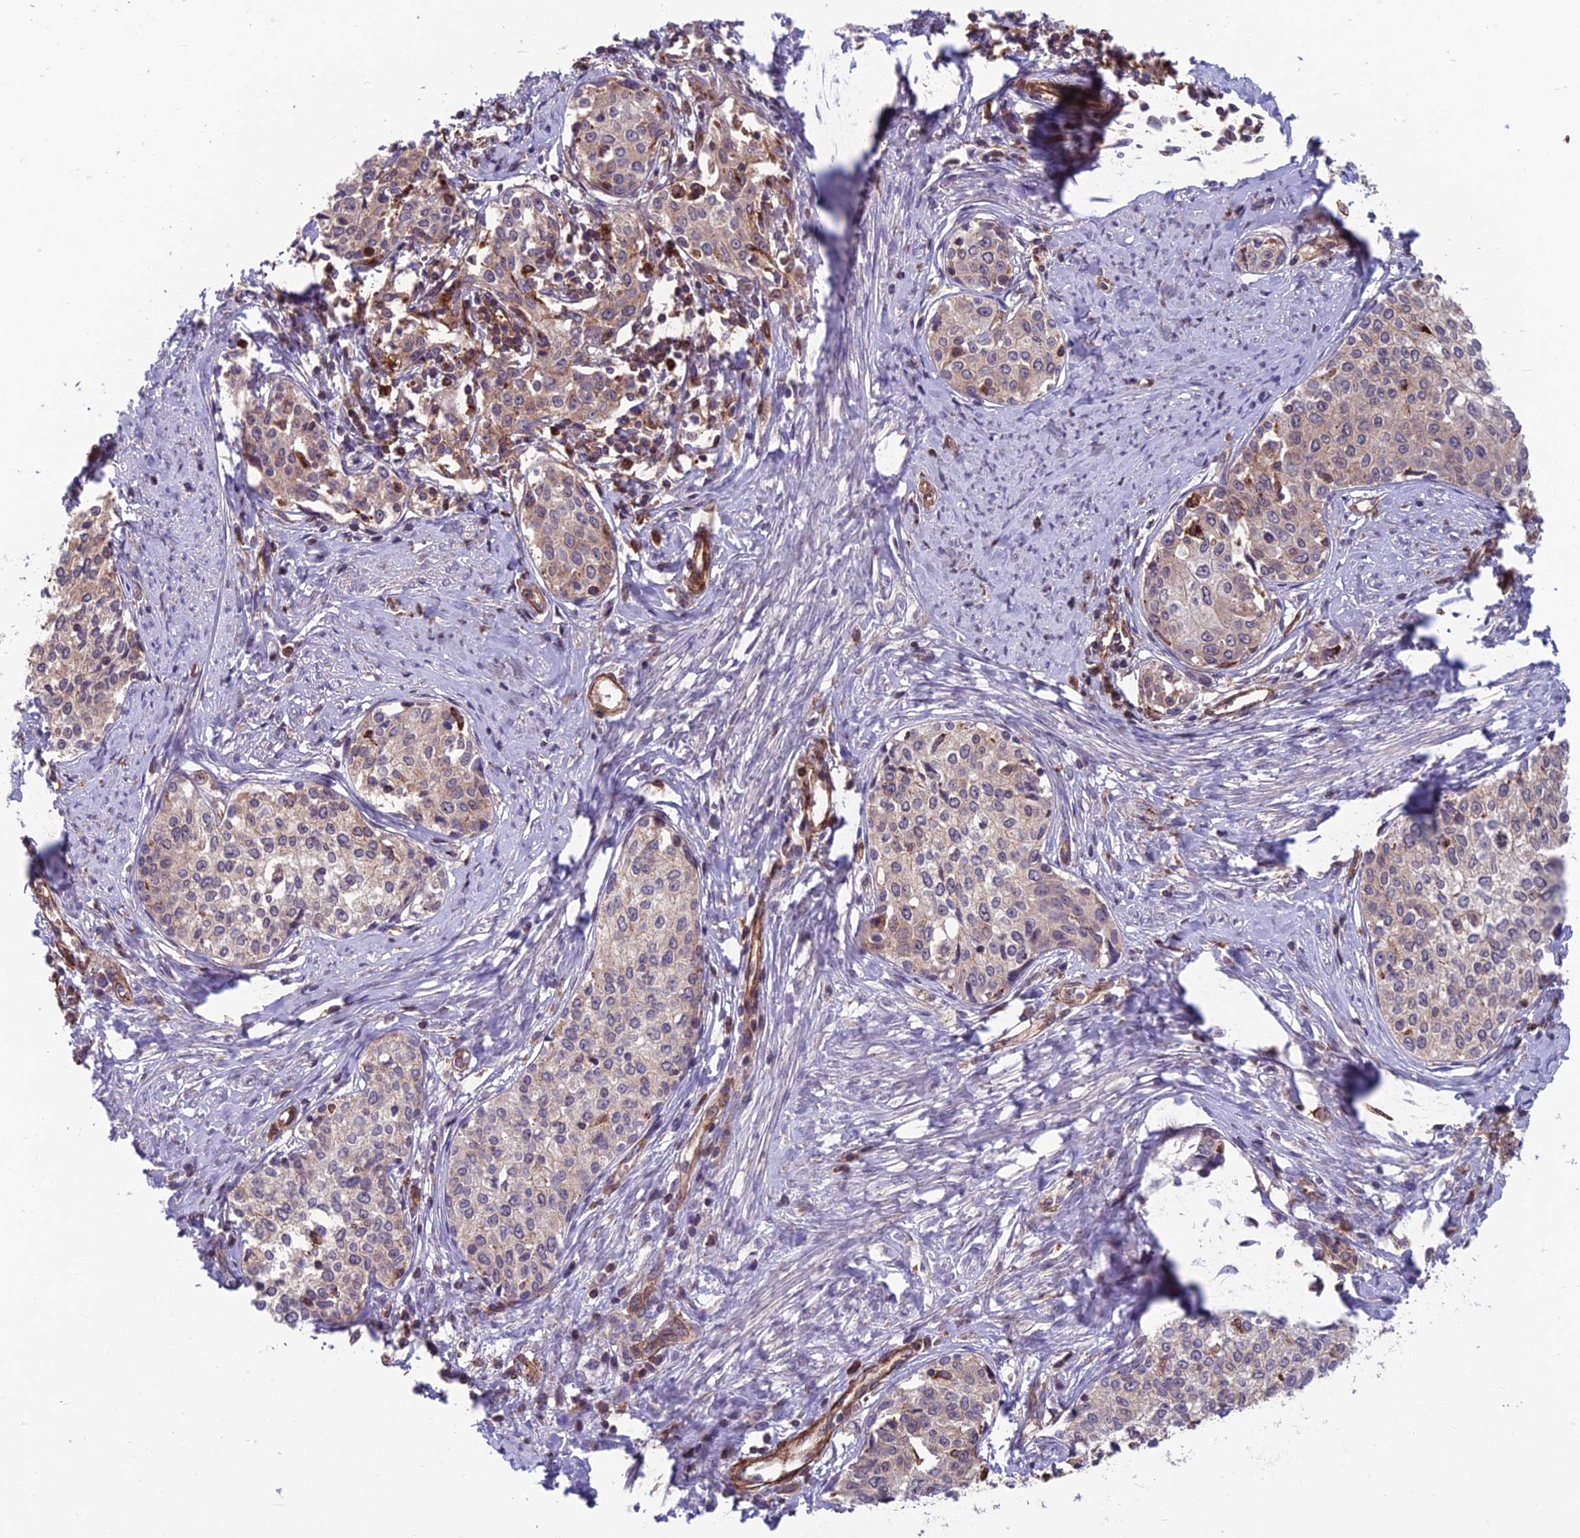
{"staining": {"intensity": "weak", "quantity": "25%-75%", "location": "cytoplasmic/membranous"}, "tissue": "cervical cancer", "cell_type": "Tumor cells", "image_type": "cancer", "snomed": [{"axis": "morphology", "description": "Squamous cell carcinoma, NOS"}, {"axis": "morphology", "description": "Adenocarcinoma, NOS"}, {"axis": "topography", "description": "Cervix"}], "caption": "A micrograph showing weak cytoplasmic/membranous expression in approximately 25%-75% of tumor cells in cervical squamous cell carcinoma, as visualized by brown immunohistochemical staining.", "gene": "RTN4RL1", "patient": {"sex": "female", "age": 52}}